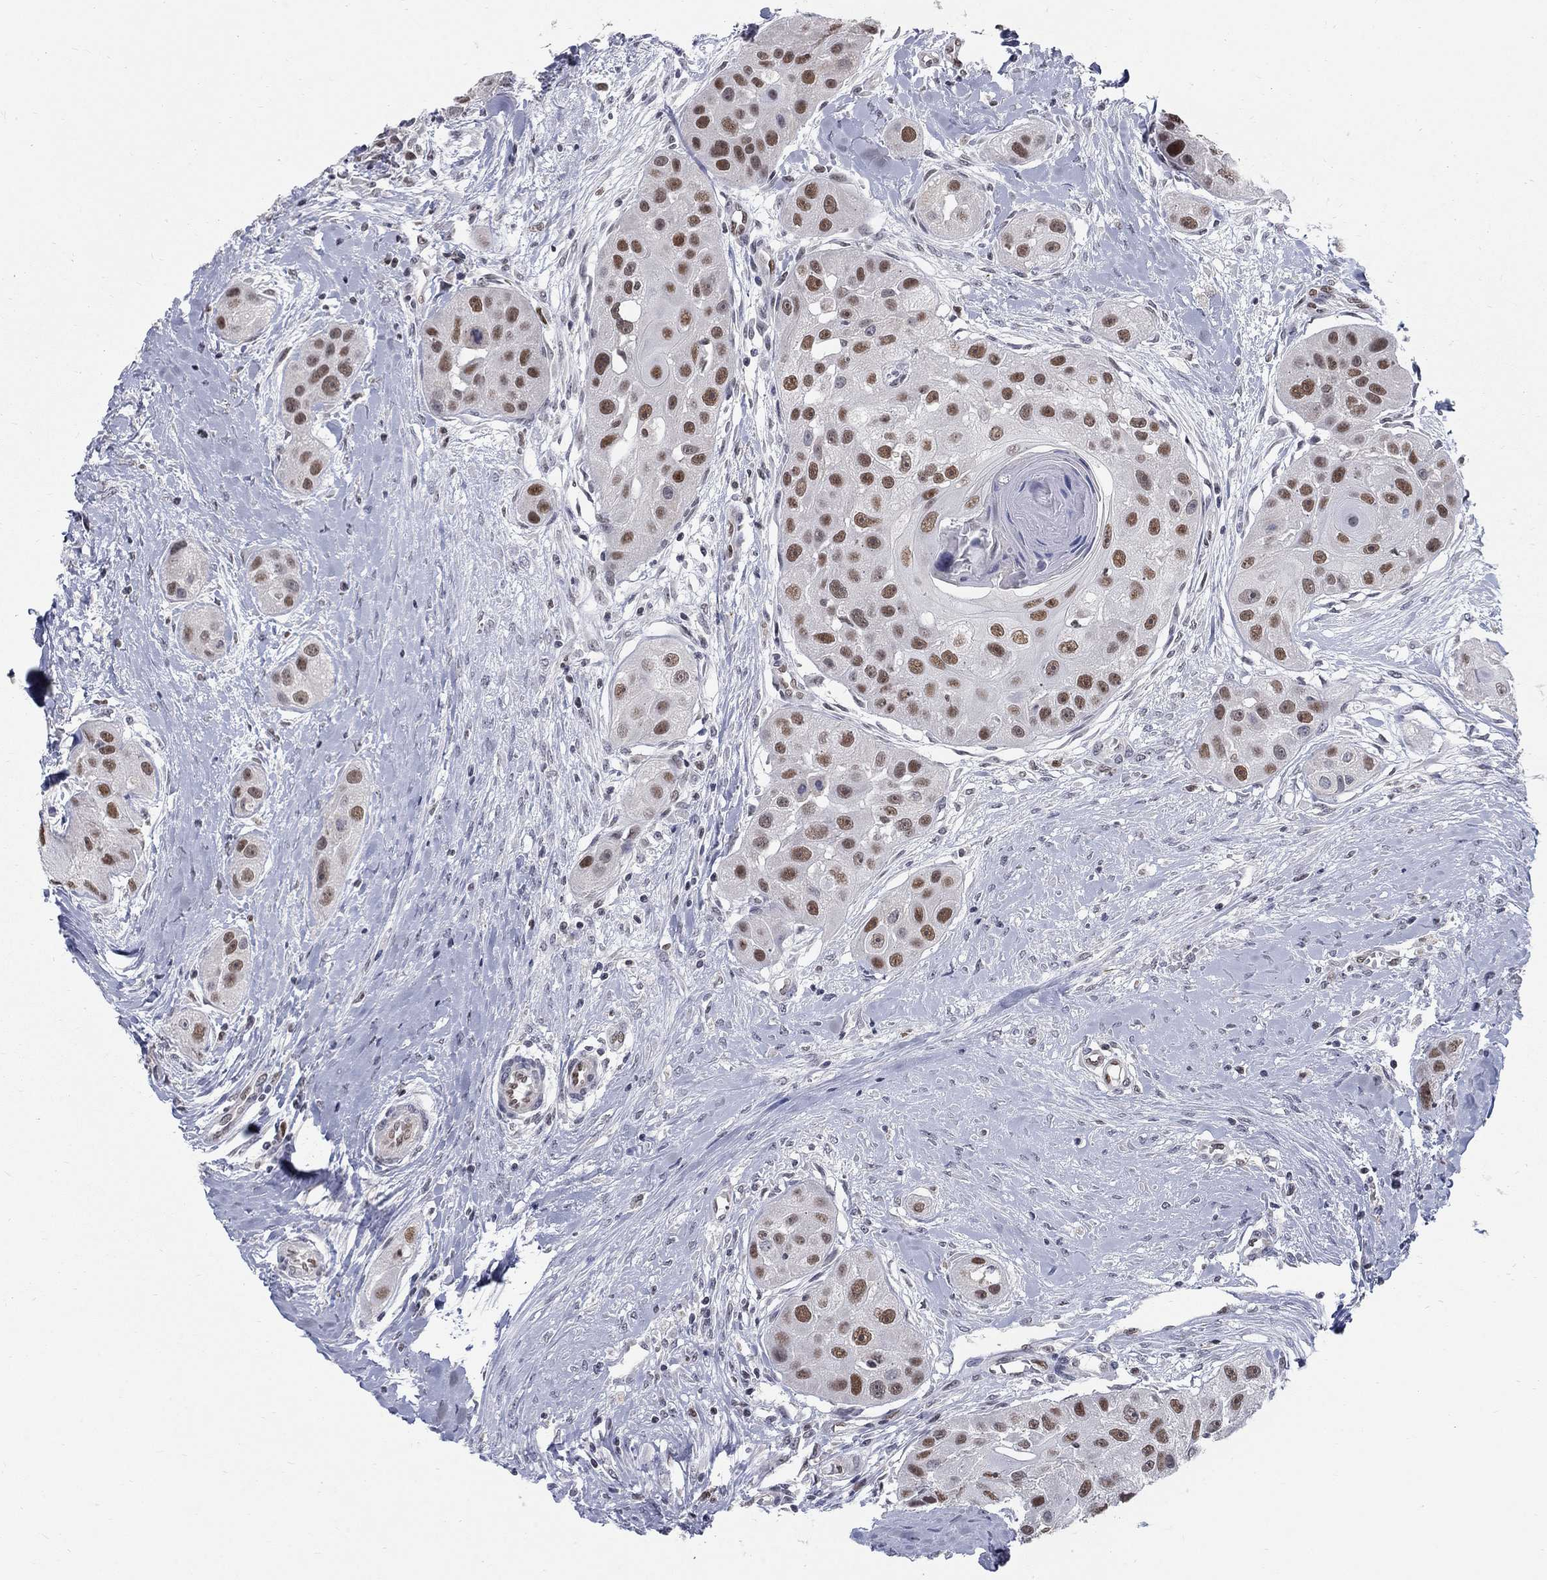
{"staining": {"intensity": "strong", "quantity": "25%-75%", "location": "nuclear"}, "tissue": "head and neck cancer", "cell_type": "Tumor cells", "image_type": "cancer", "snomed": [{"axis": "morphology", "description": "Normal tissue, NOS"}, {"axis": "morphology", "description": "Squamous cell carcinoma, NOS"}, {"axis": "topography", "description": "Skeletal muscle"}, {"axis": "topography", "description": "Head-Neck"}], "caption": "Brown immunohistochemical staining in human head and neck squamous cell carcinoma shows strong nuclear expression in approximately 25%-75% of tumor cells.", "gene": "GCFC2", "patient": {"sex": "male", "age": 51}}